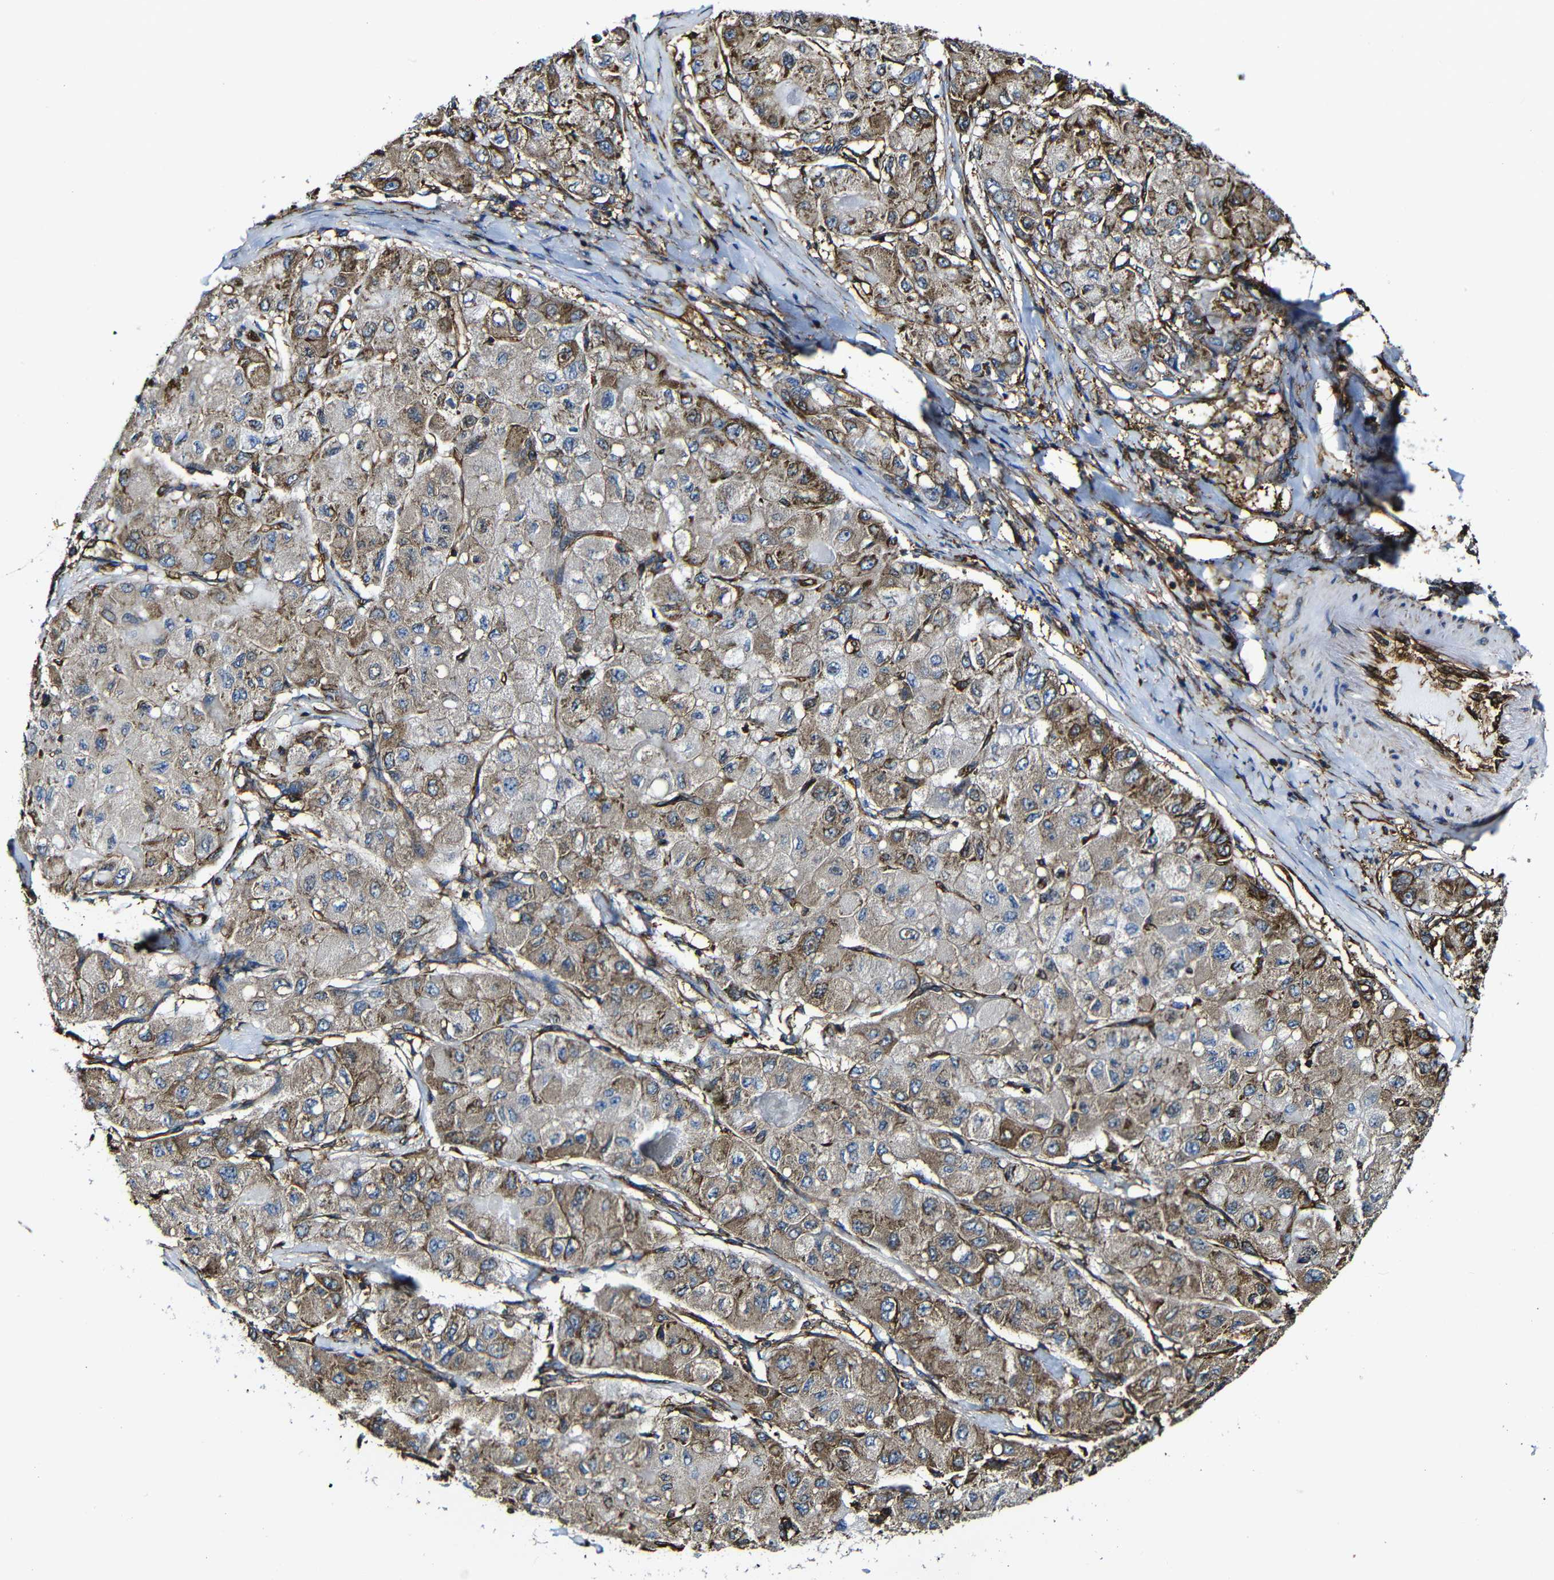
{"staining": {"intensity": "moderate", "quantity": "25%-75%", "location": "cytoplasmic/membranous"}, "tissue": "liver cancer", "cell_type": "Tumor cells", "image_type": "cancer", "snomed": [{"axis": "morphology", "description": "Carcinoma, Hepatocellular, NOS"}, {"axis": "topography", "description": "Liver"}], "caption": "Protein analysis of liver hepatocellular carcinoma tissue displays moderate cytoplasmic/membranous expression in about 25%-75% of tumor cells.", "gene": "MSN", "patient": {"sex": "male", "age": 80}}